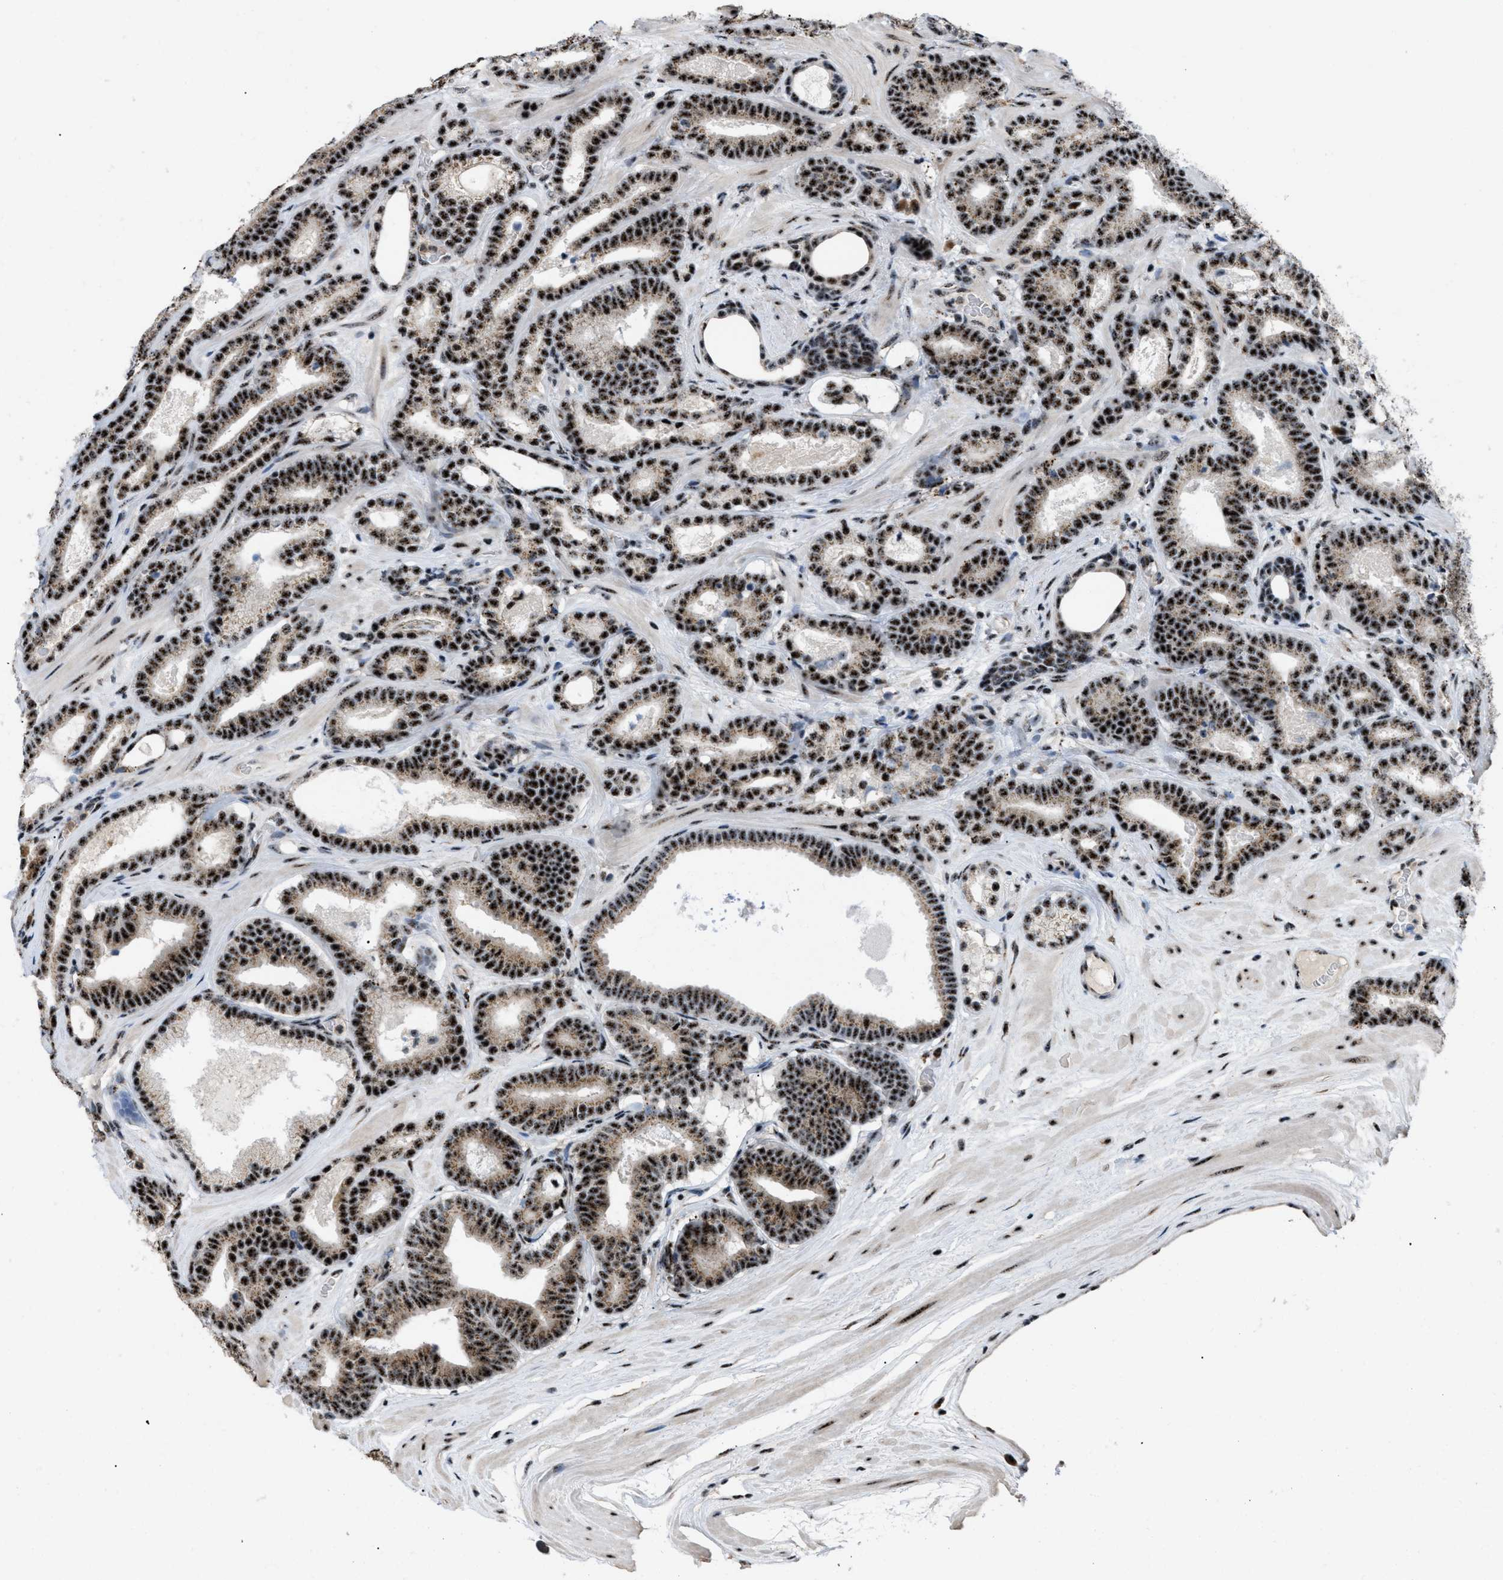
{"staining": {"intensity": "strong", "quantity": ">75%", "location": "nuclear"}, "tissue": "prostate cancer", "cell_type": "Tumor cells", "image_type": "cancer", "snomed": [{"axis": "morphology", "description": "Adenocarcinoma, High grade"}, {"axis": "topography", "description": "Prostate"}], "caption": "Prostate cancer was stained to show a protein in brown. There is high levels of strong nuclear staining in approximately >75% of tumor cells.", "gene": "CDR2", "patient": {"sex": "male", "age": 60}}